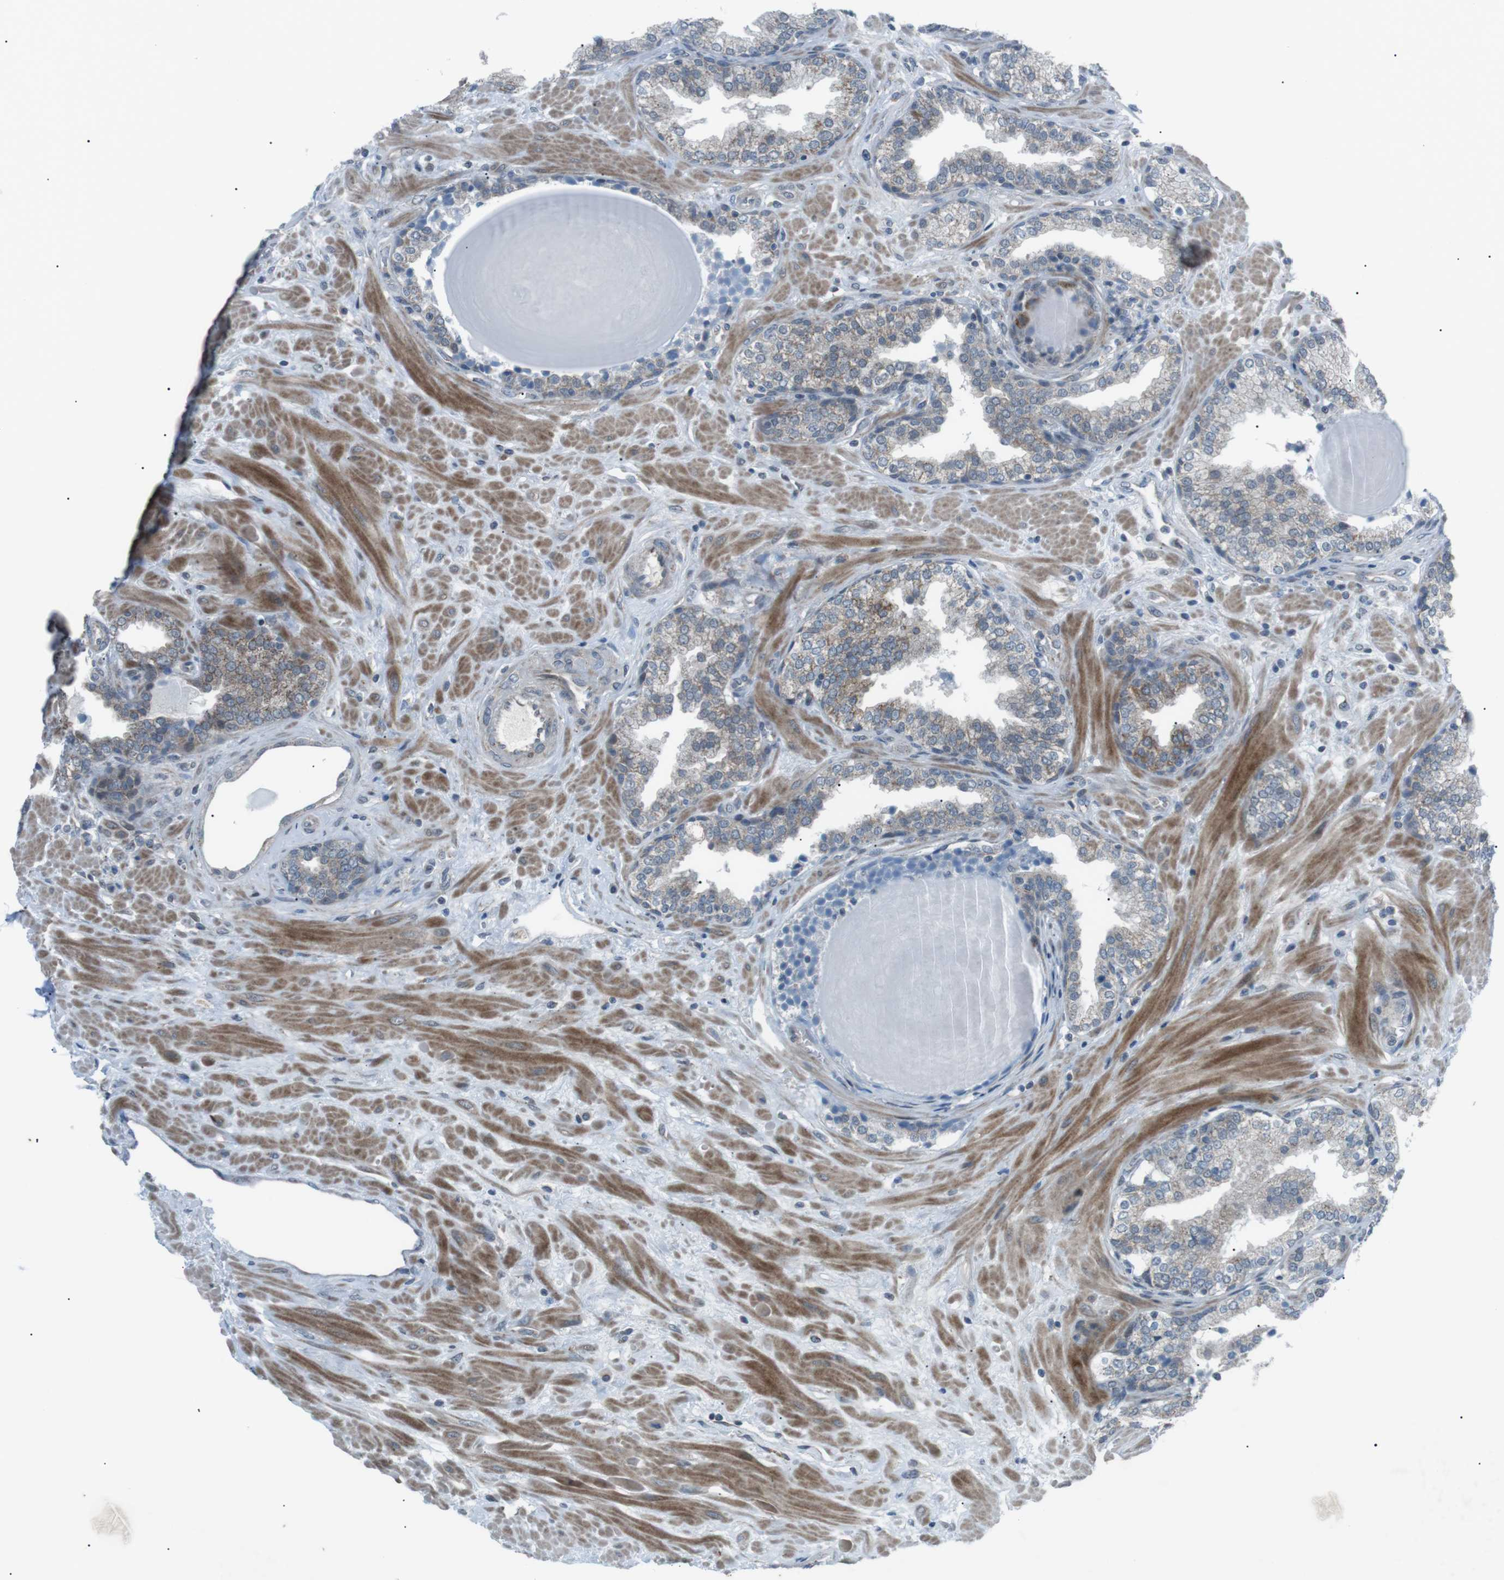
{"staining": {"intensity": "moderate", "quantity": "<25%", "location": "cytoplasmic/membranous"}, "tissue": "prostate", "cell_type": "Glandular cells", "image_type": "normal", "snomed": [{"axis": "morphology", "description": "Normal tissue, NOS"}, {"axis": "topography", "description": "Prostate"}], "caption": "The histopathology image displays immunohistochemical staining of unremarkable prostate. There is moderate cytoplasmic/membranous positivity is appreciated in about <25% of glandular cells.", "gene": "ARID5B", "patient": {"sex": "male", "age": 51}}